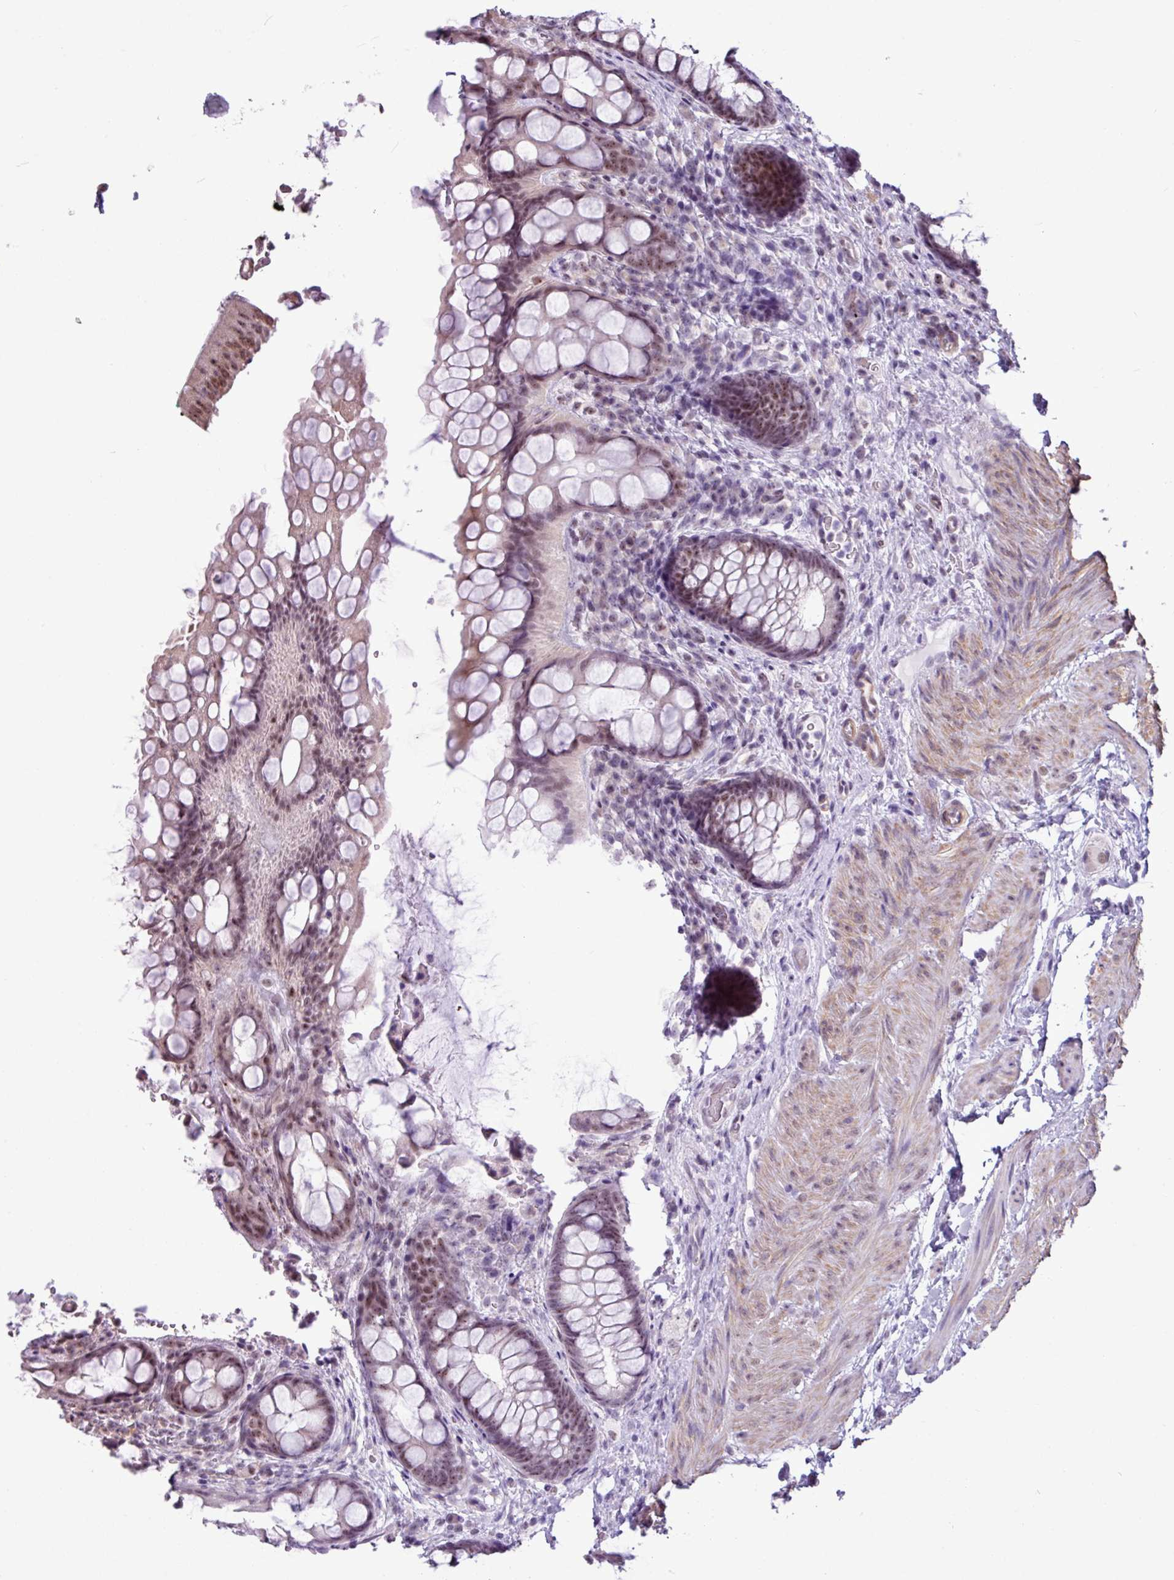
{"staining": {"intensity": "moderate", "quantity": "25%-75%", "location": "nuclear"}, "tissue": "rectum", "cell_type": "Glandular cells", "image_type": "normal", "snomed": [{"axis": "morphology", "description": "Normal tissue, NOS"}, {"axis": "topography", "description": "Rectum"}, {"axis": "topography", "description": "Peripheral nerve tissue"}], "caption": "High-power microscopy captured an immunohistochemistry image of benign rectum, revealing moderate nuclear expression in approximately 25%-75% of glandular cells. (Stains: DAB in brown, nuclei in blue, Microscopy: brightfield microscopy at high magnification).", "gene": "UTP18", "patient": {"sex": "female", "age": 69}}